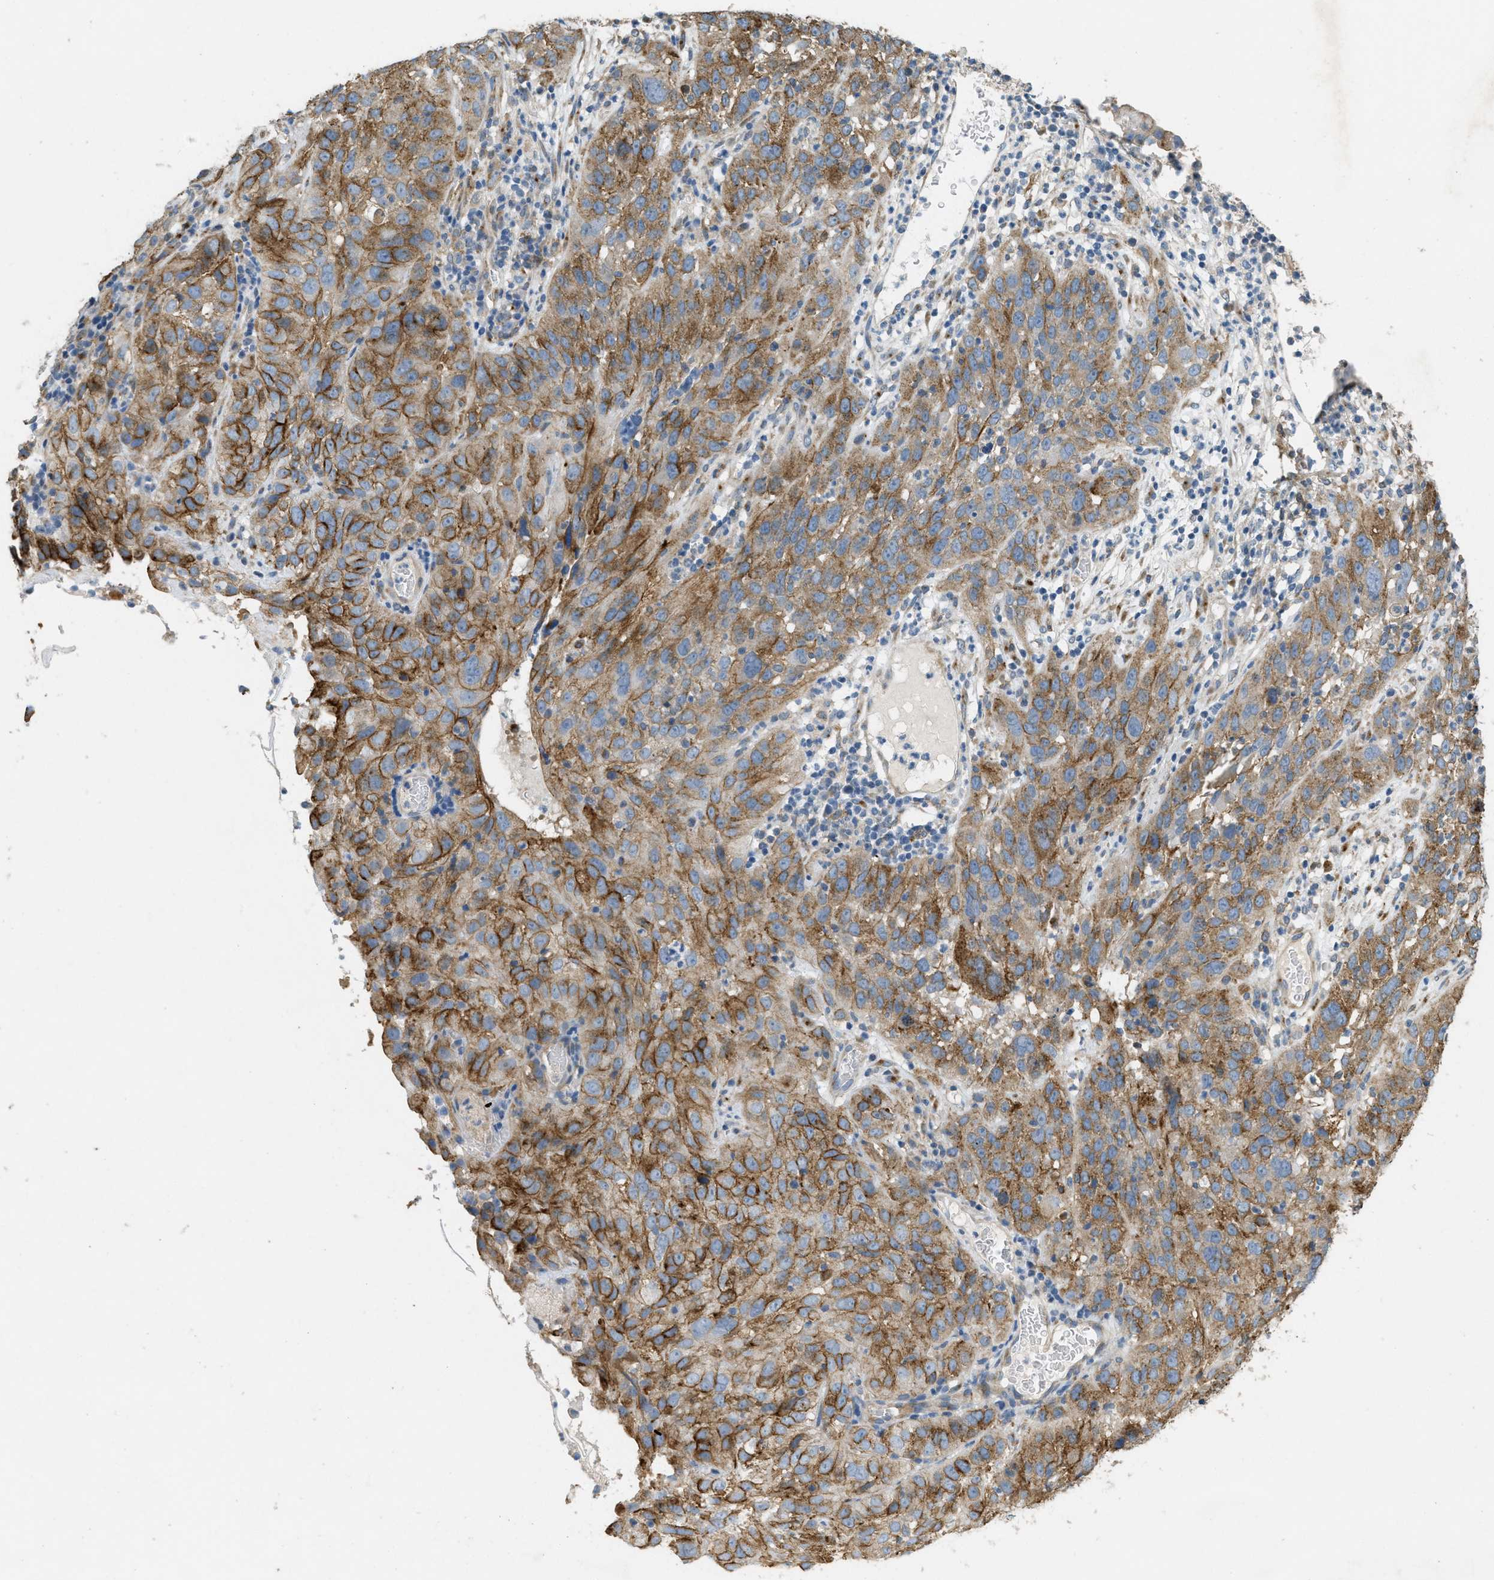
{"staining": {"intensity": "moderate", "quantity": ">75%", "location": "cytoplasmic/membranous"}, "tissue": "cervical cancer", "cell_type": "Tumor cells", "image_type": "cancer", "snomed": [{"axis": "morphology", "description": "Squamous cell carcinoma, NOS"}, {"axis": "topography", "description": "Cervix"}], "caption": "Cervical squamous cell carcinoma was stained to show a protein in brown. There is medium levels of moderate cytoplasmic/membranous staining in approximately >75% of tumor cells.", "gene": "ADCY5", "patient": {"sex": "female", "age": 32}}